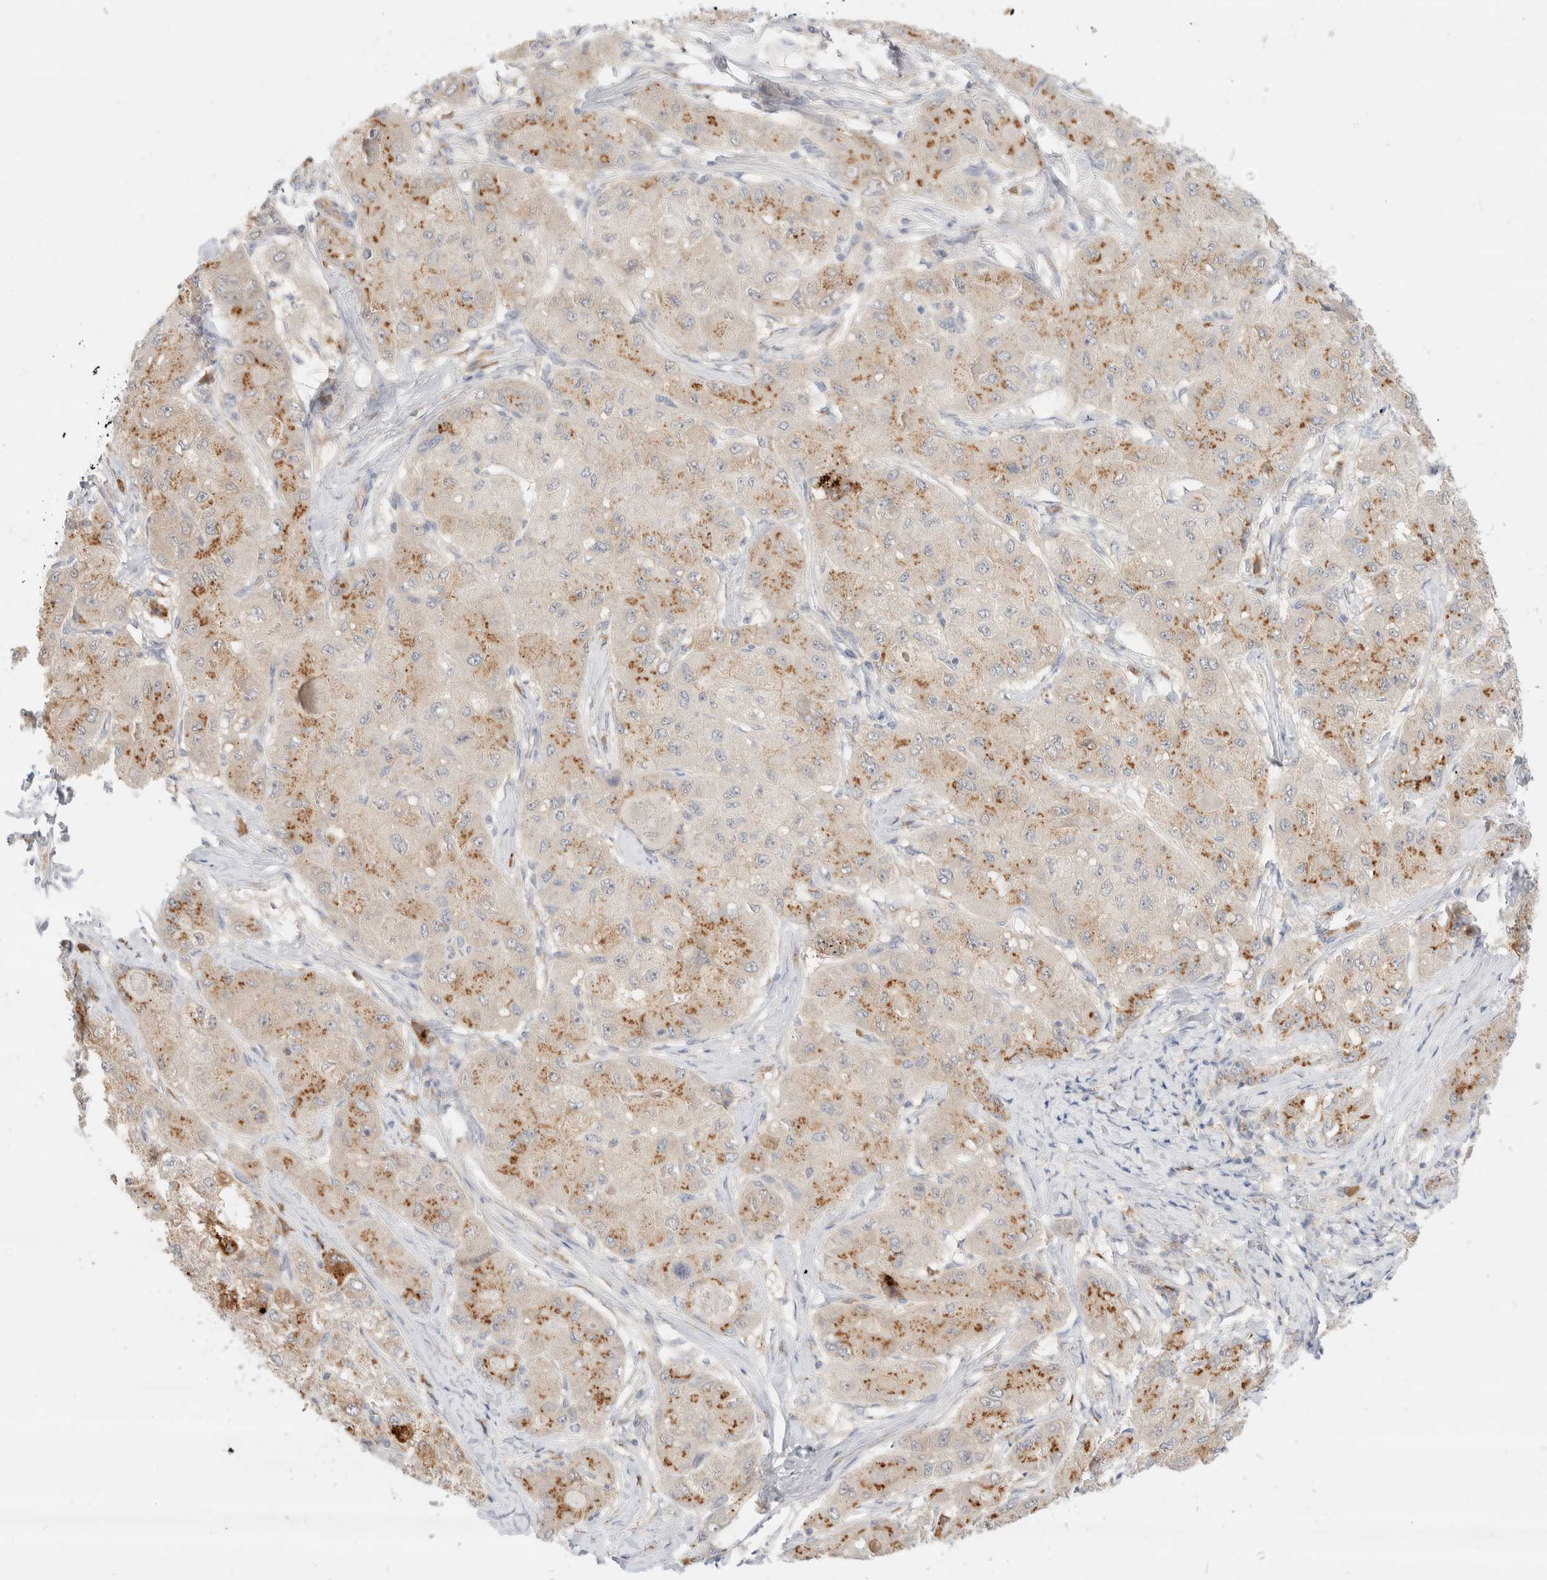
{"staining": {"intensity": "moderate", "quantity": "25%-75%", "location": "cytoplasmic/membranous"}, "tissue": "liver cancer", "cell_type": "Tumor cells", "image_type": "cancer", "snomed": [{"axis": "morphology", "description": "Carcinoma, Hepatocellular, NOS"}, {"axis": "topography", "description": "Liver"}], "caption": "High-power microscopy captured an immunohistochemistry (IHC) histopathology image of liver cancer (hepatocellular carcinoma), revealing moderate cytoplasmic/membranous expression in about 25%-75% of tumor cells.", "gene": "EFCAB13", "patient": {"sex": "male", "age": 80}}